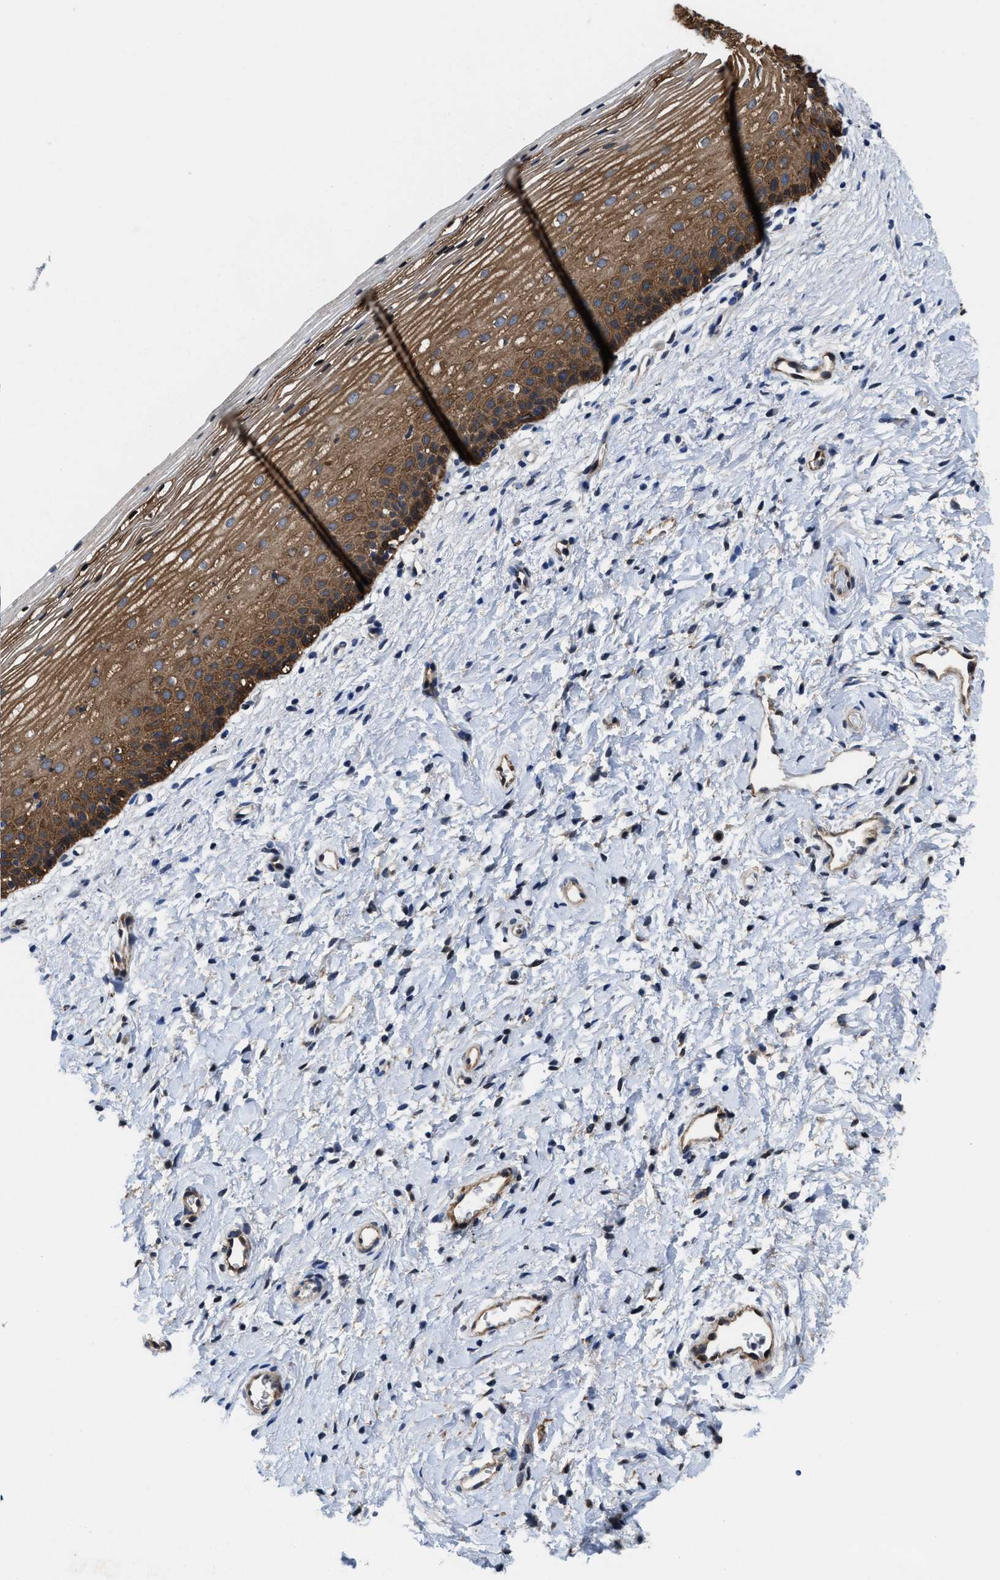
{"staining": {"intensity": "strong", "quantity": "25%-75%", "location": "cytoplasmic/membranous,nuclear"}, "tissue": "cervix", "cell_type": "Glandular cells", "image_type": "normal", "snomed": [{"axis": "morphology", "description": "Normal tissue, NOS"}, {"axis": "topography", "description": "Cervix"}], "caption": "Protein positivity by immunohistochemistry (IHC) shows strong cytoplasmic/membranous,nuclear expression in about 25%-75% of glandular cells in normal cervix.", "gene": "KIF12", "patient": {"sex": "female", "age": 72}}